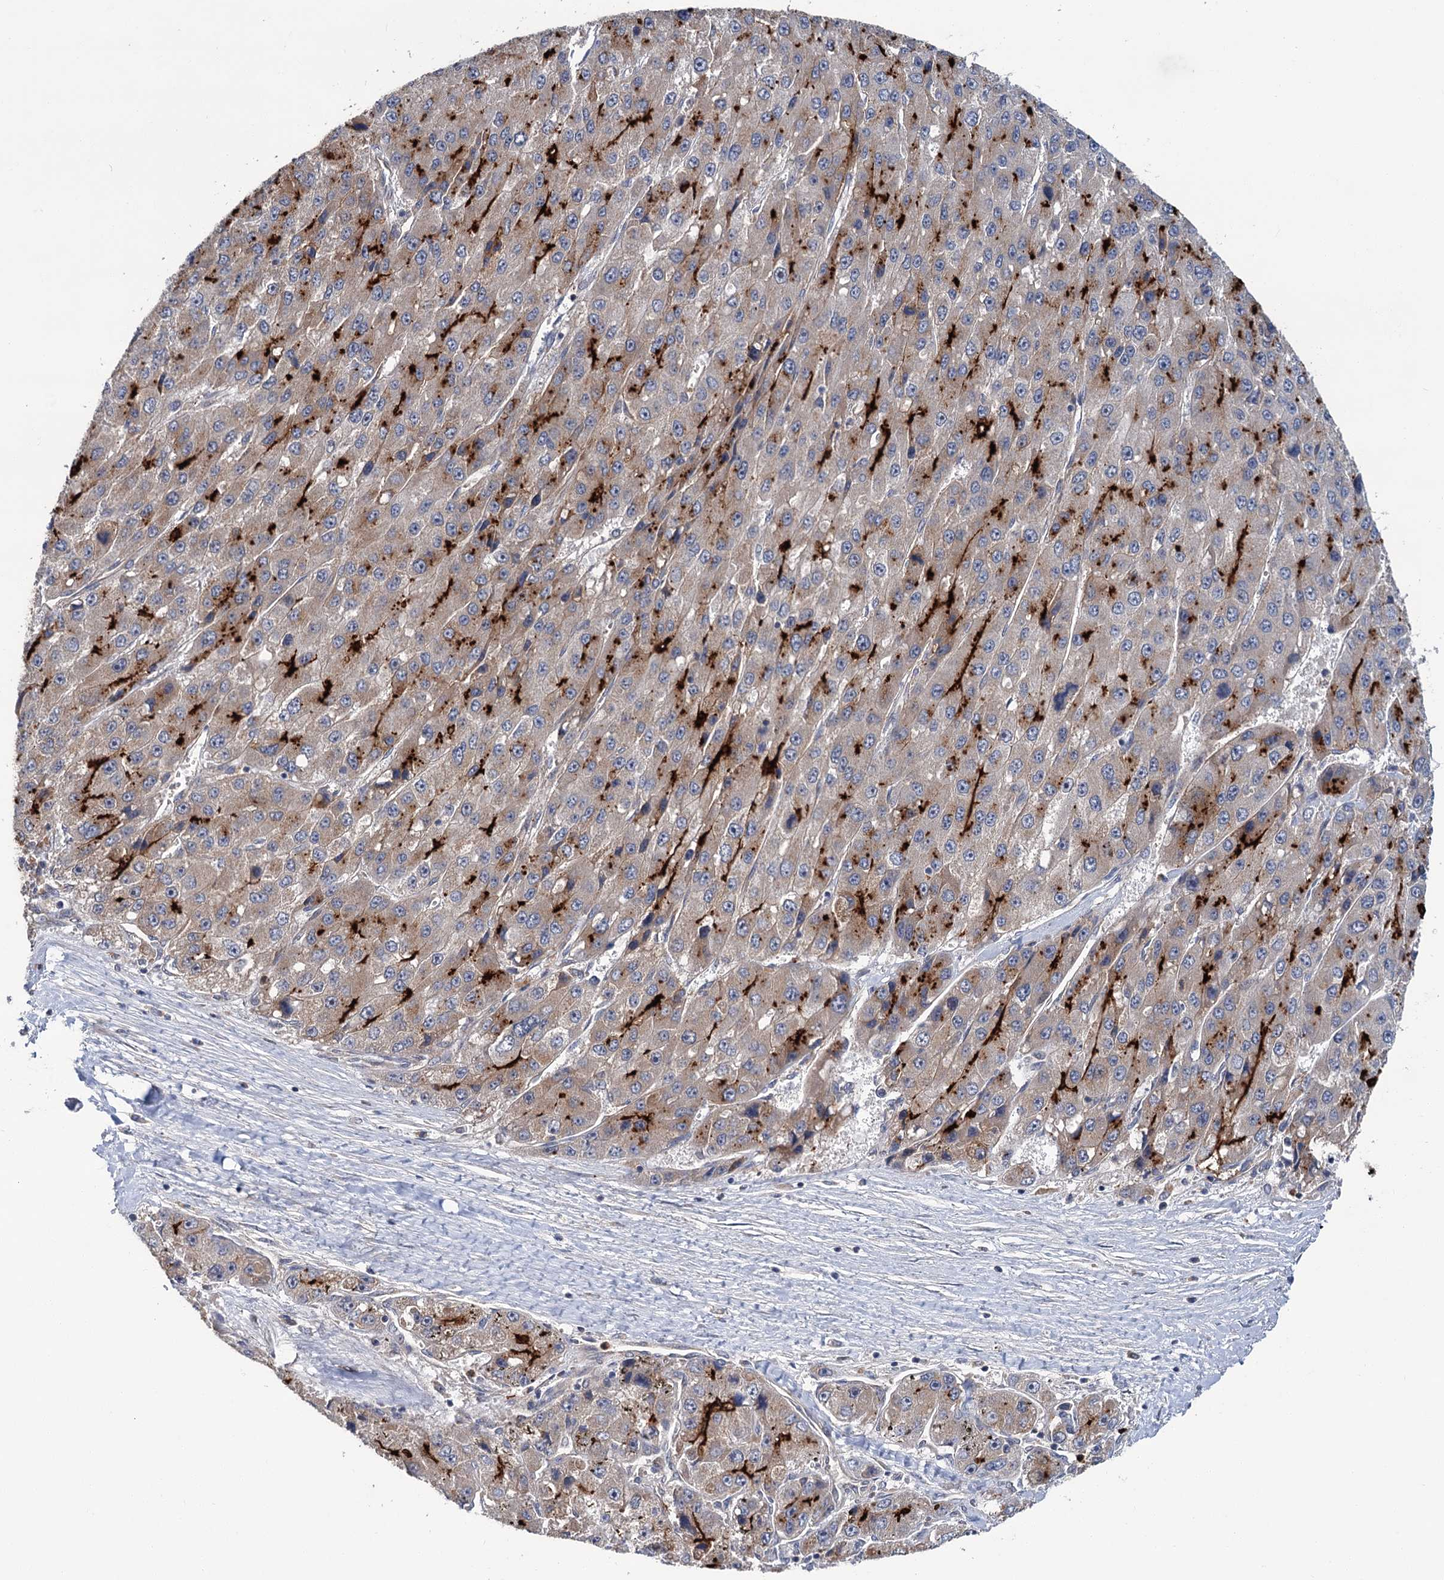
{"staining": {"intensity": "strong", "quantity": "<25%", "location": "cytoplasmic/membranous"}, "tissue": "liver cancer", "cell_type": "Tumor cells", "image_type": "cancer", "snomed": [{"axis": "morphology", "description": "Carcinoma, Hepatocellular, NOS"}, {"axis": "topography", "description": "Liver"}], "caption": "Immunohistochemical staining of hepatocellular carcinoma (liver) demonstrates medium levels of strong cytoplasmic/membranous staining in approximately <25% of tumor cells.", "gene": "DYNC2H1", "patient": {"sex": "female", "age": 73}}